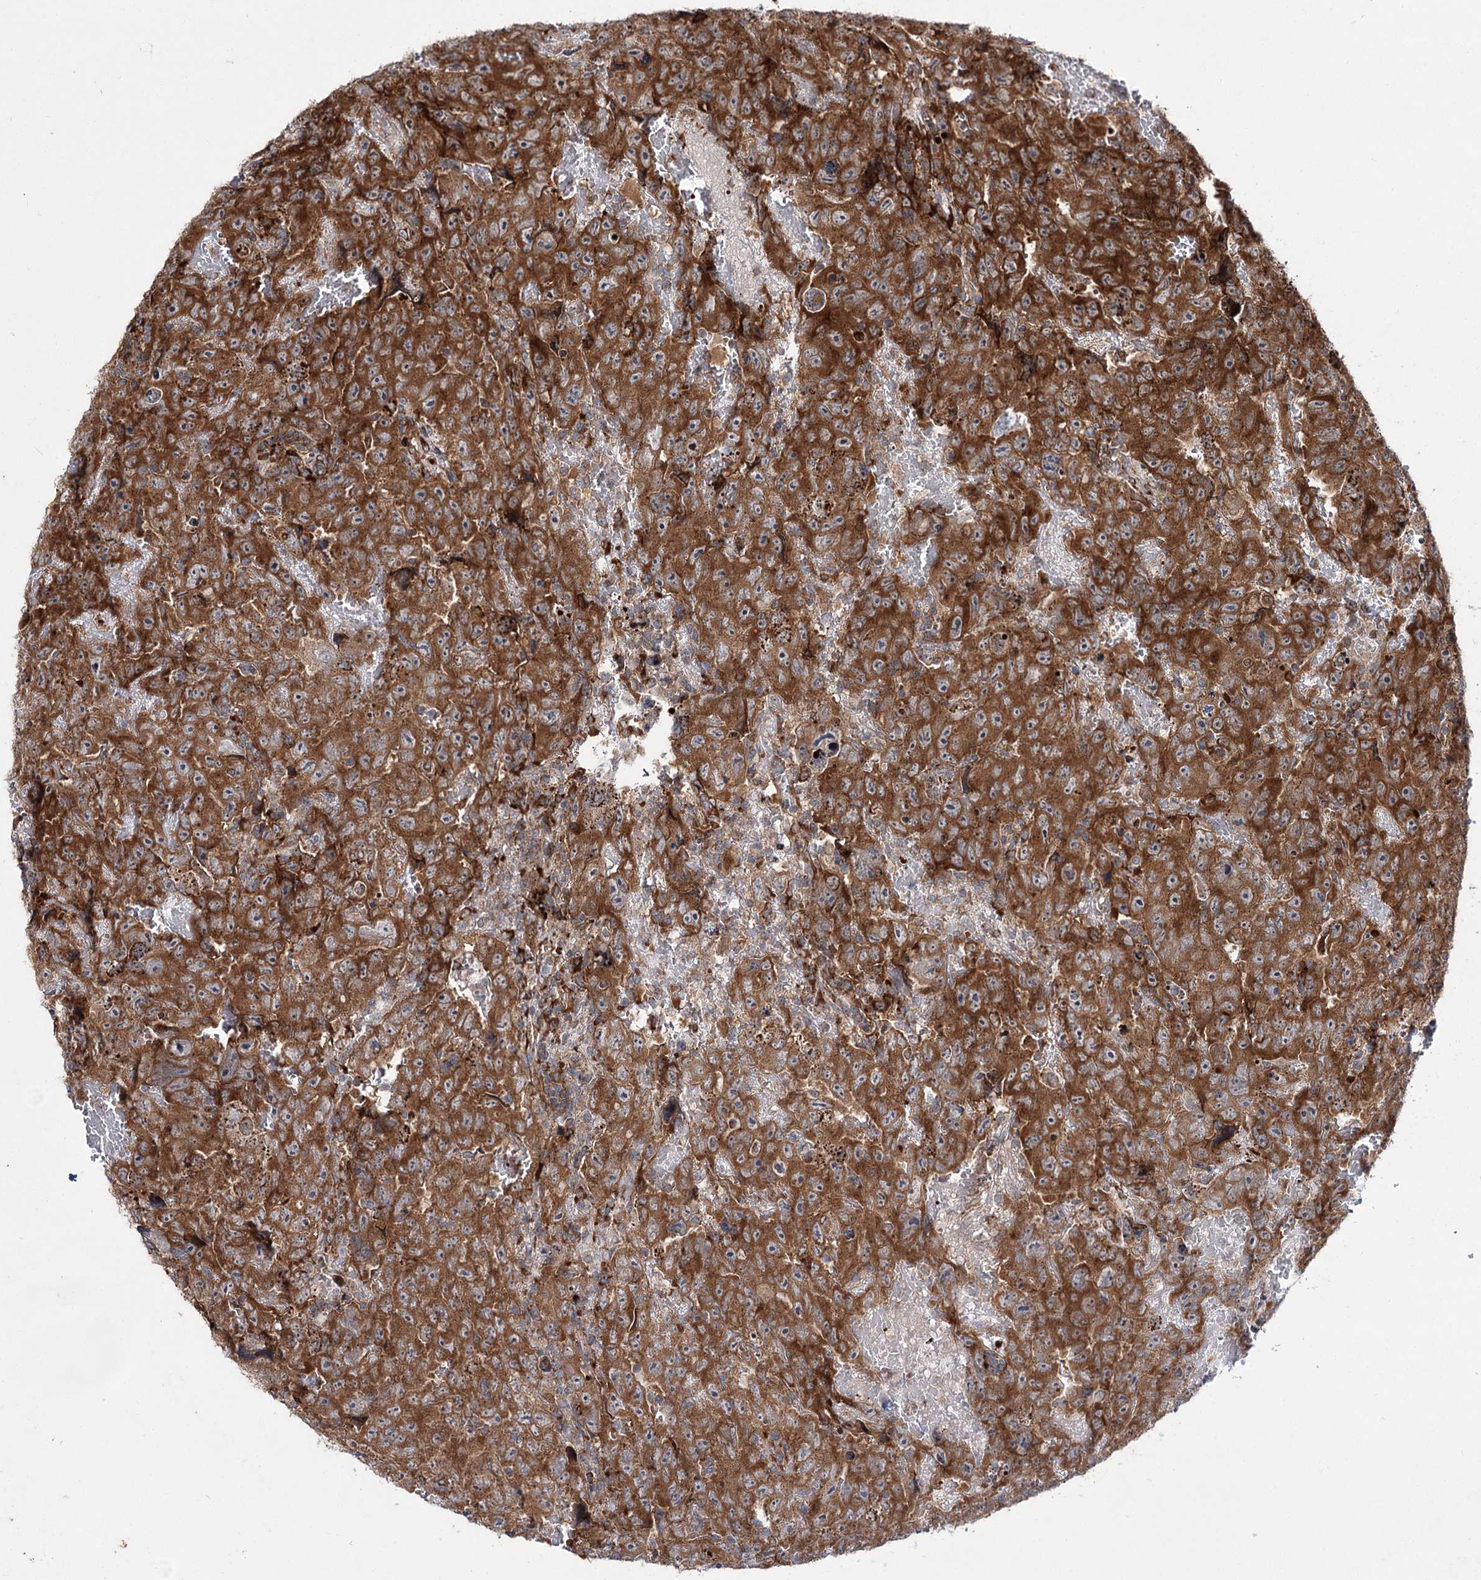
{"staining": {"intensity": "moderate", "quantity": ">75%", "location": "cytoplasmic/membranous"}, "tissue": "testis cancer", "cell_type": "Tumor cells", "image_type": "cancer", "snomed": [{"axis": "morphology", "description": "Carcinoma, Embryonal, NOS"}, {"axis": "topography", "description": "Testis"}], "caption": "Testis cancer was stained to show a protein in brown. There is medium levels of moderate cytoplasmic/membranous expression in about >75% of tumor cells.", "gene": "VWA2", "patient": {"sex": "male", "age": 45}}